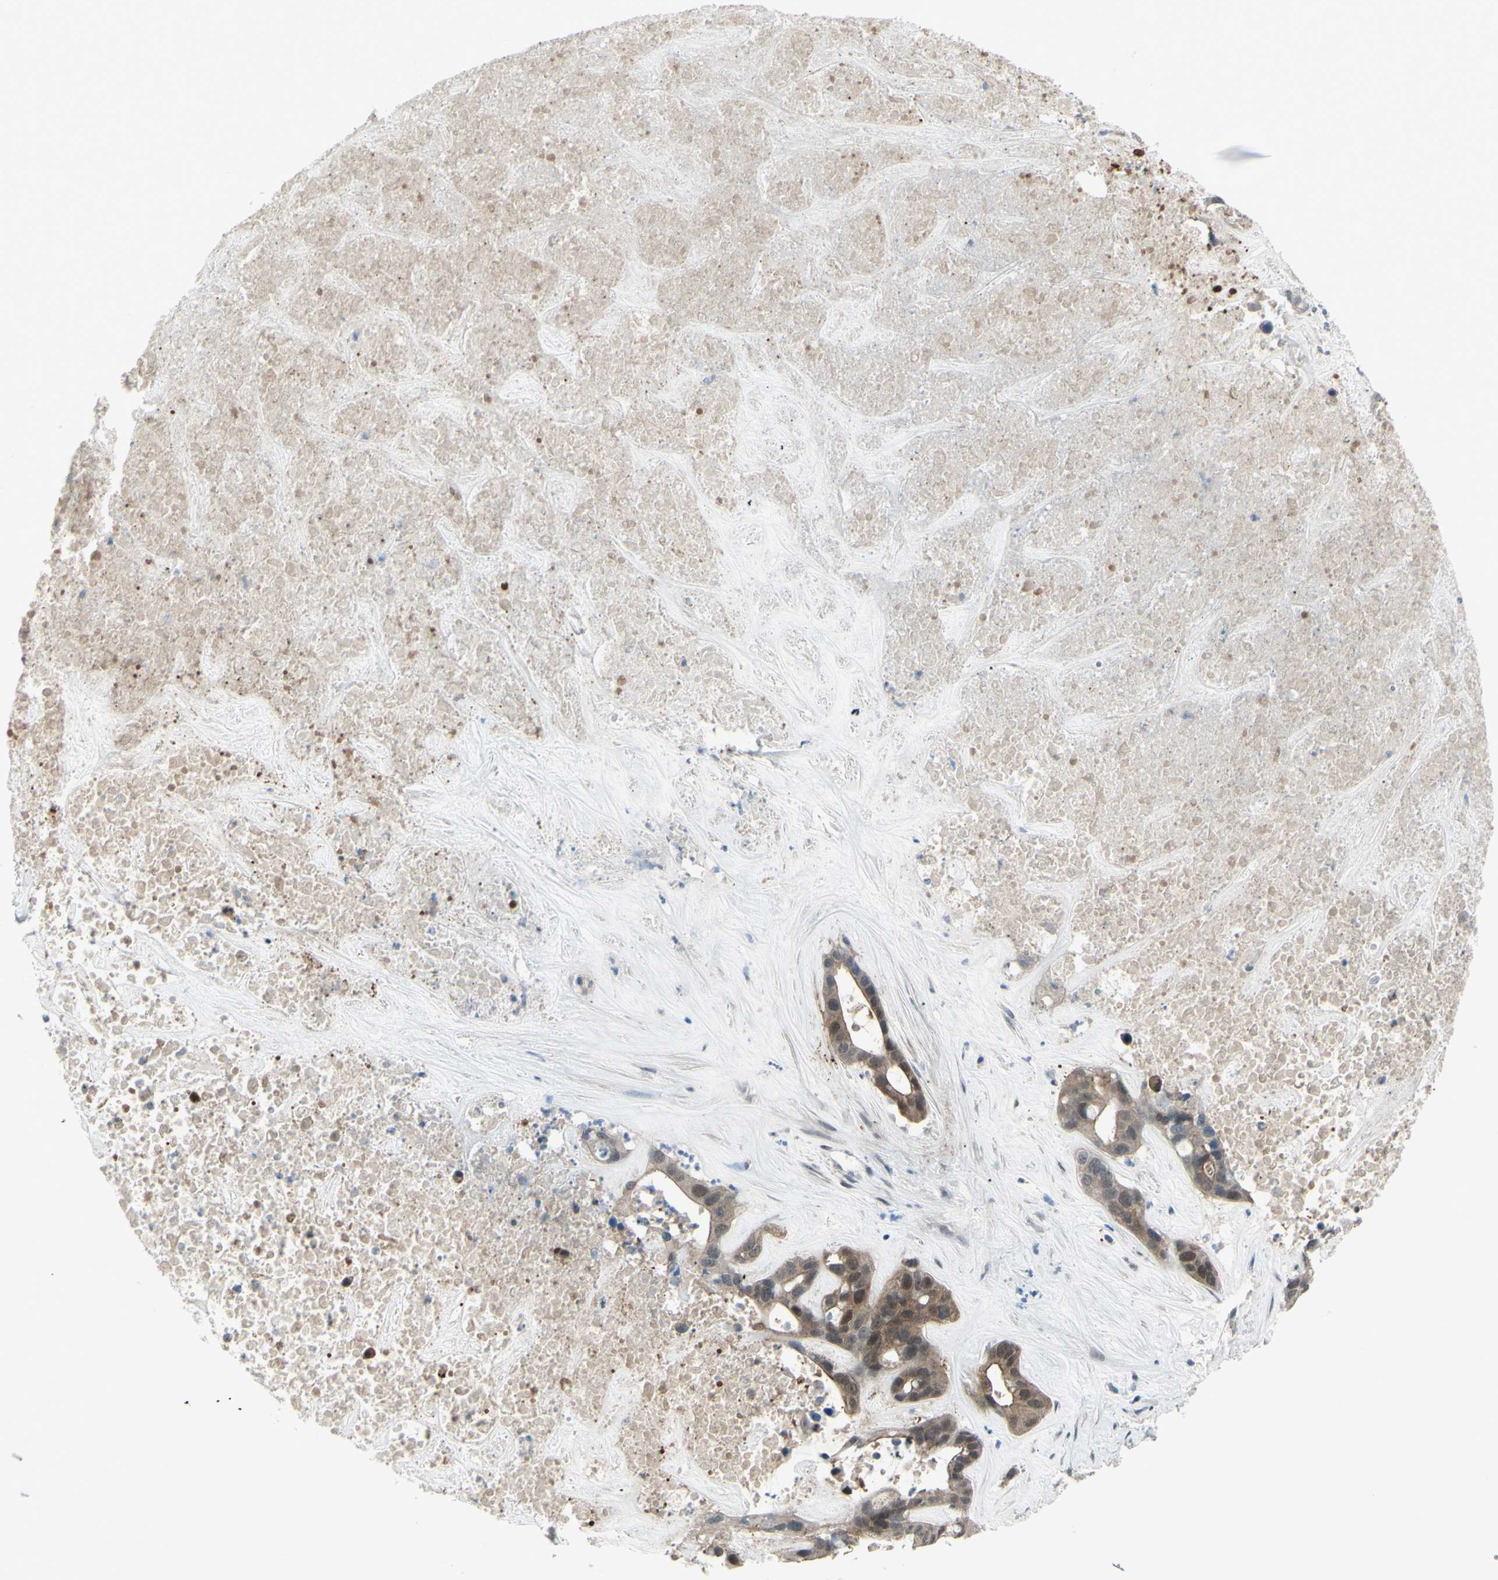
{"staining": {"intensity": "moderate", "quantity": ">75%", "location": "cytoplasmic/membranous"}, "tissue": "liver cancer", "cell_type": "Tumor cells", "image_type": "cancer", "snomed": [{"axis": "morphology", "description": "Cholangiocarcinoma"}, {"axis": "topography", "description": "Liver"}], "caption": "Immunohistochemical staining of liver cholangiocarcinoma shows medium levels of moderate cytoplasmic/membranous protein expression in approximately >75% of tumor cells.", "gene": "ETNK1", "patient": {"sex": "female", "age": 65}}